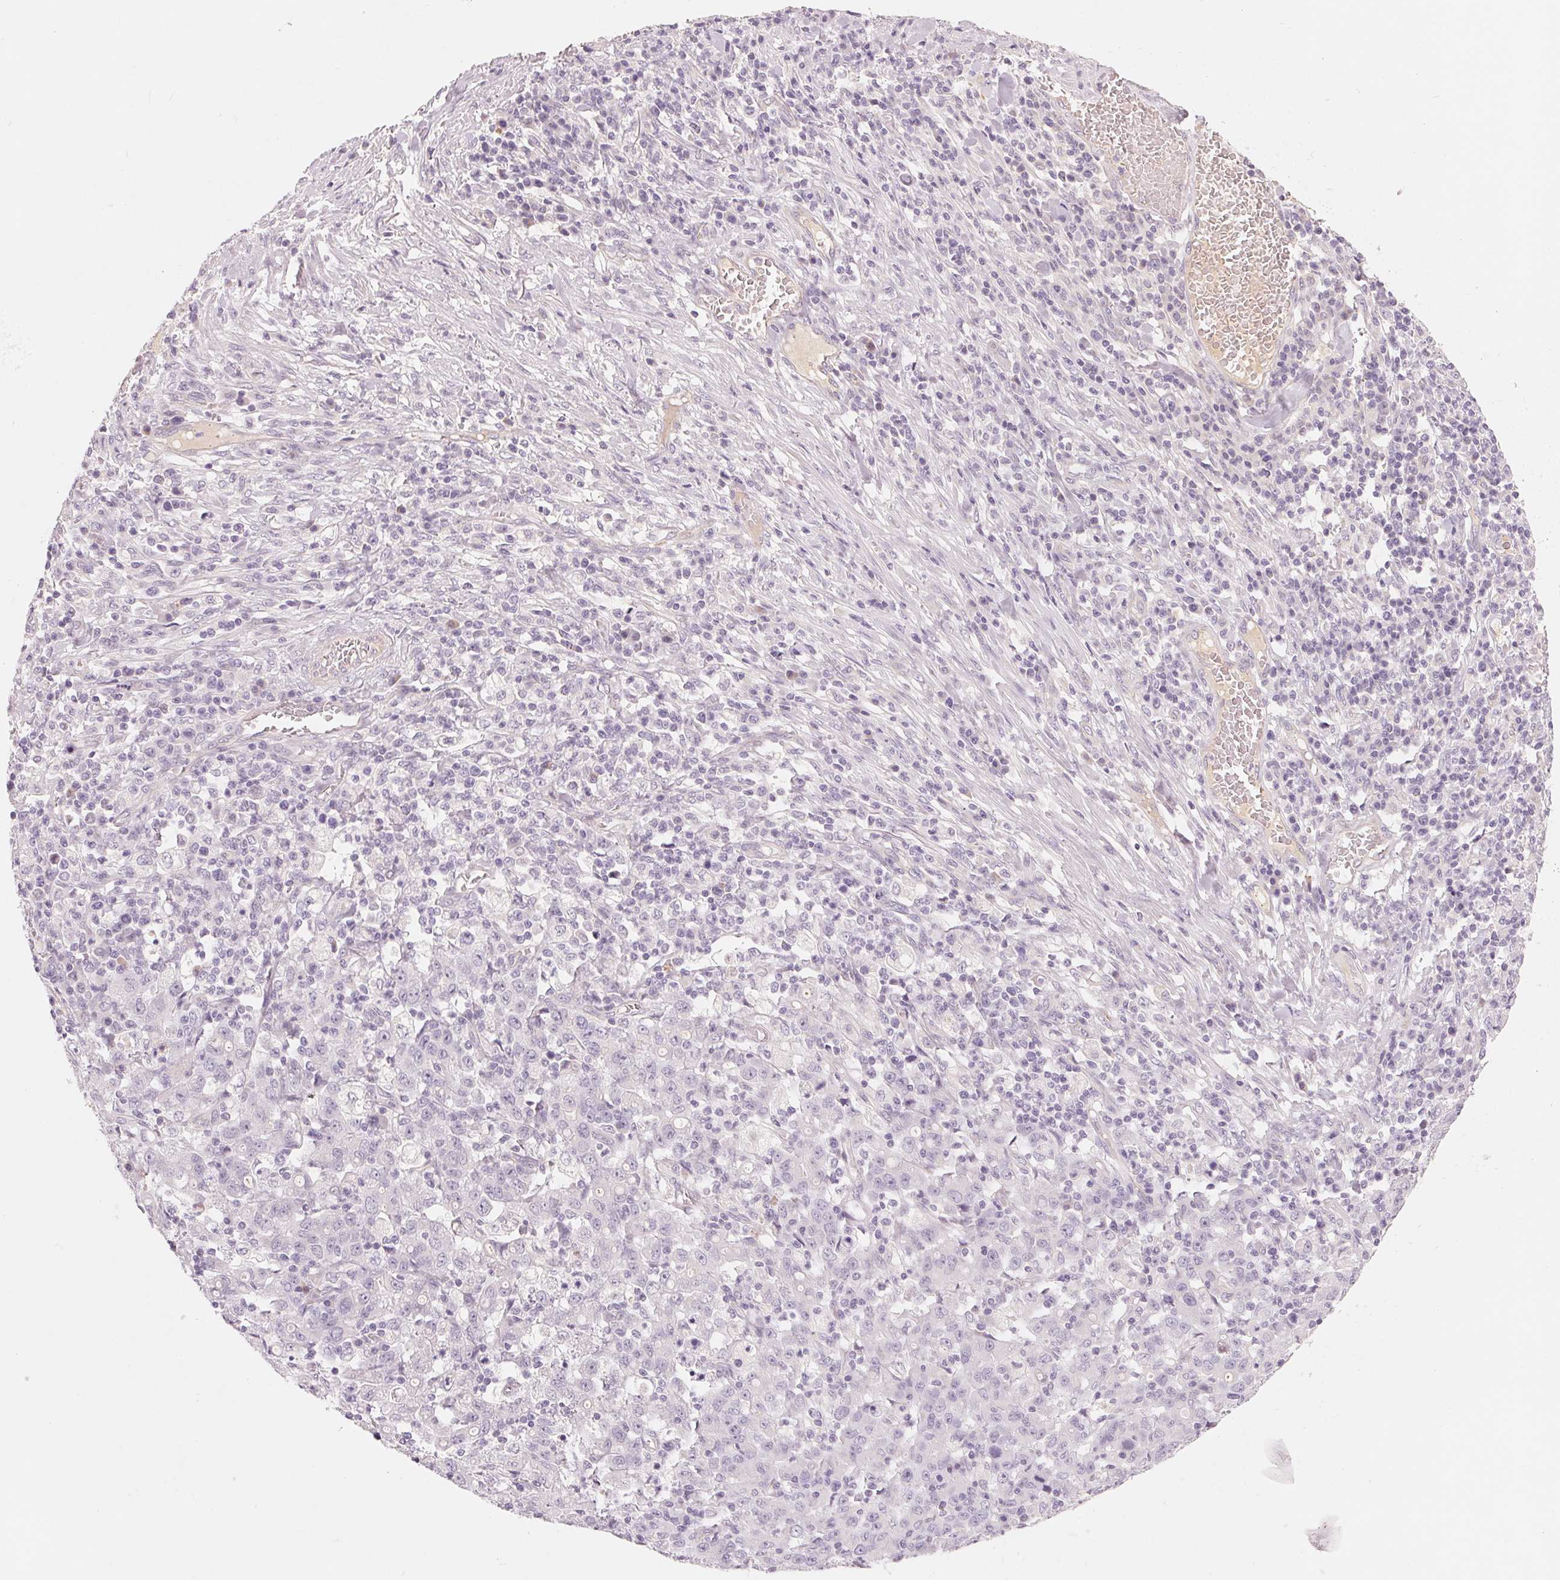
{"staining": {"intensity": "negative", "quantity": "none", "location": "none"}, "tissue": "stomach cancer", "cell_type": "Tumor cells", "image_type": "cancer", "snomed": [{"axis": "morphology", "description": "Adenocarcinoma, NOS"}, {"axis": "topography", "description": "Stomach, upper"}], "caption": "There is no significant staining in tumor cells of stomach cancer.", "gene": "CFHR2", "patient": {"sex": "male", "age": 69}}